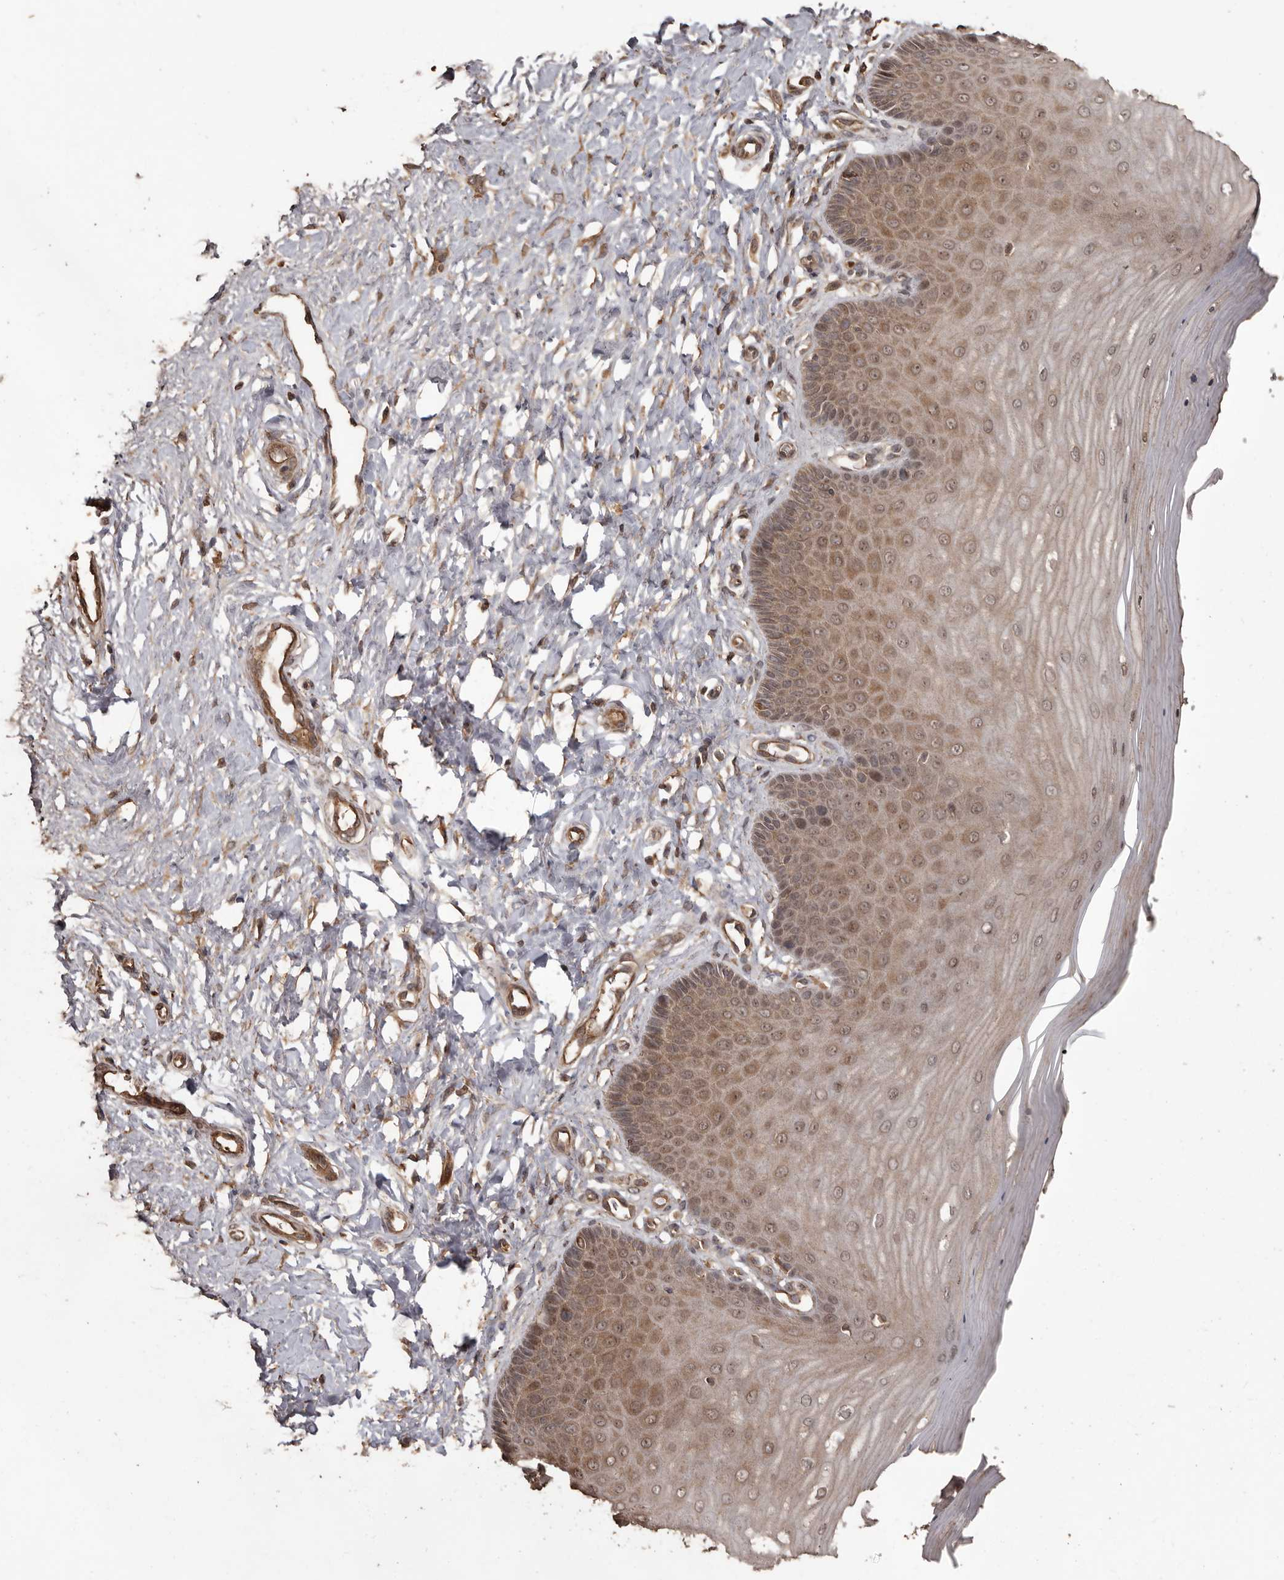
{"staining": {"intensity": "weak", "quantity": "25%-75%", "location": "nuclear"}, "tissue": "cervix", "cell_type": "Glandular cells", "image_type": "normal", "snomed": [{"axis": "morphology", "description": "Normal tissue, NOS"}, {"axis": "topography", "description": "Cervix"}], "caption": "This histopathology image demonstrates immunohistochemistry staining of unremarkable human cervix, with low weak nuclear staining in about 25%-75% of glandular cells.", "gene": "NUP43", "patient": {"sex": "female", "age": 55}}